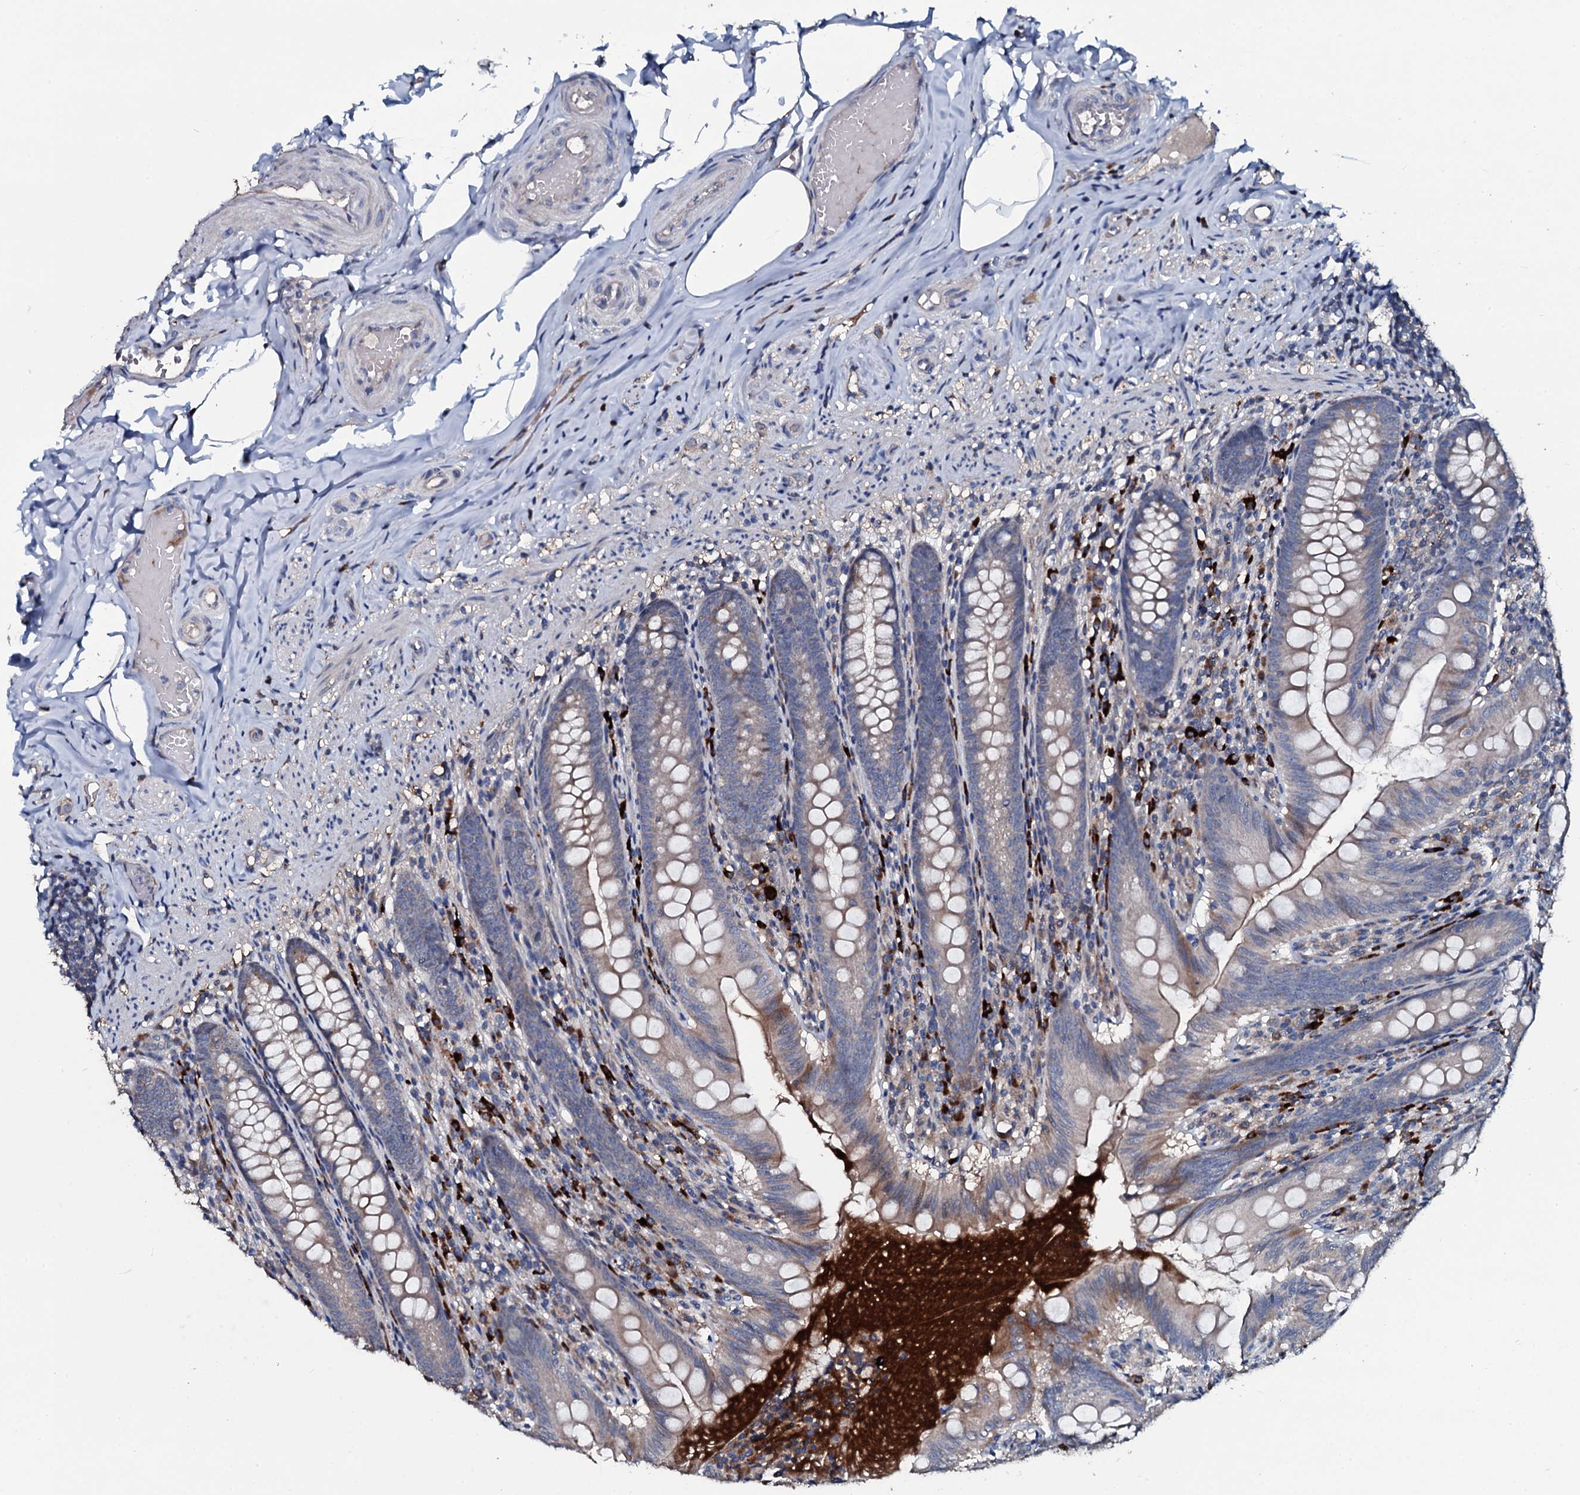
{"staining": {"intensity": "weak", "quantity": "<25%", "location": "cytoplasmic/membranous"}, "tissue": "appendix", "cell_type": "Glandular cells", "image_type": "normal", "snomed": [{"axis": "morphology", "description": "Normal tissue, NOS"}, {"axis": "topography", "description": "Appendix"}], "caption": "Immunohistochemistry (IHC) histopathology image of unremarkable appendix: human appendix stained with DAB shows no significant protein expression in glandular cells. (Immunohistochemistry (IHC), brightfield microscopy, high magnification).", "gene": "IL12B", "patient": {"sex": "male", "age": 55}}